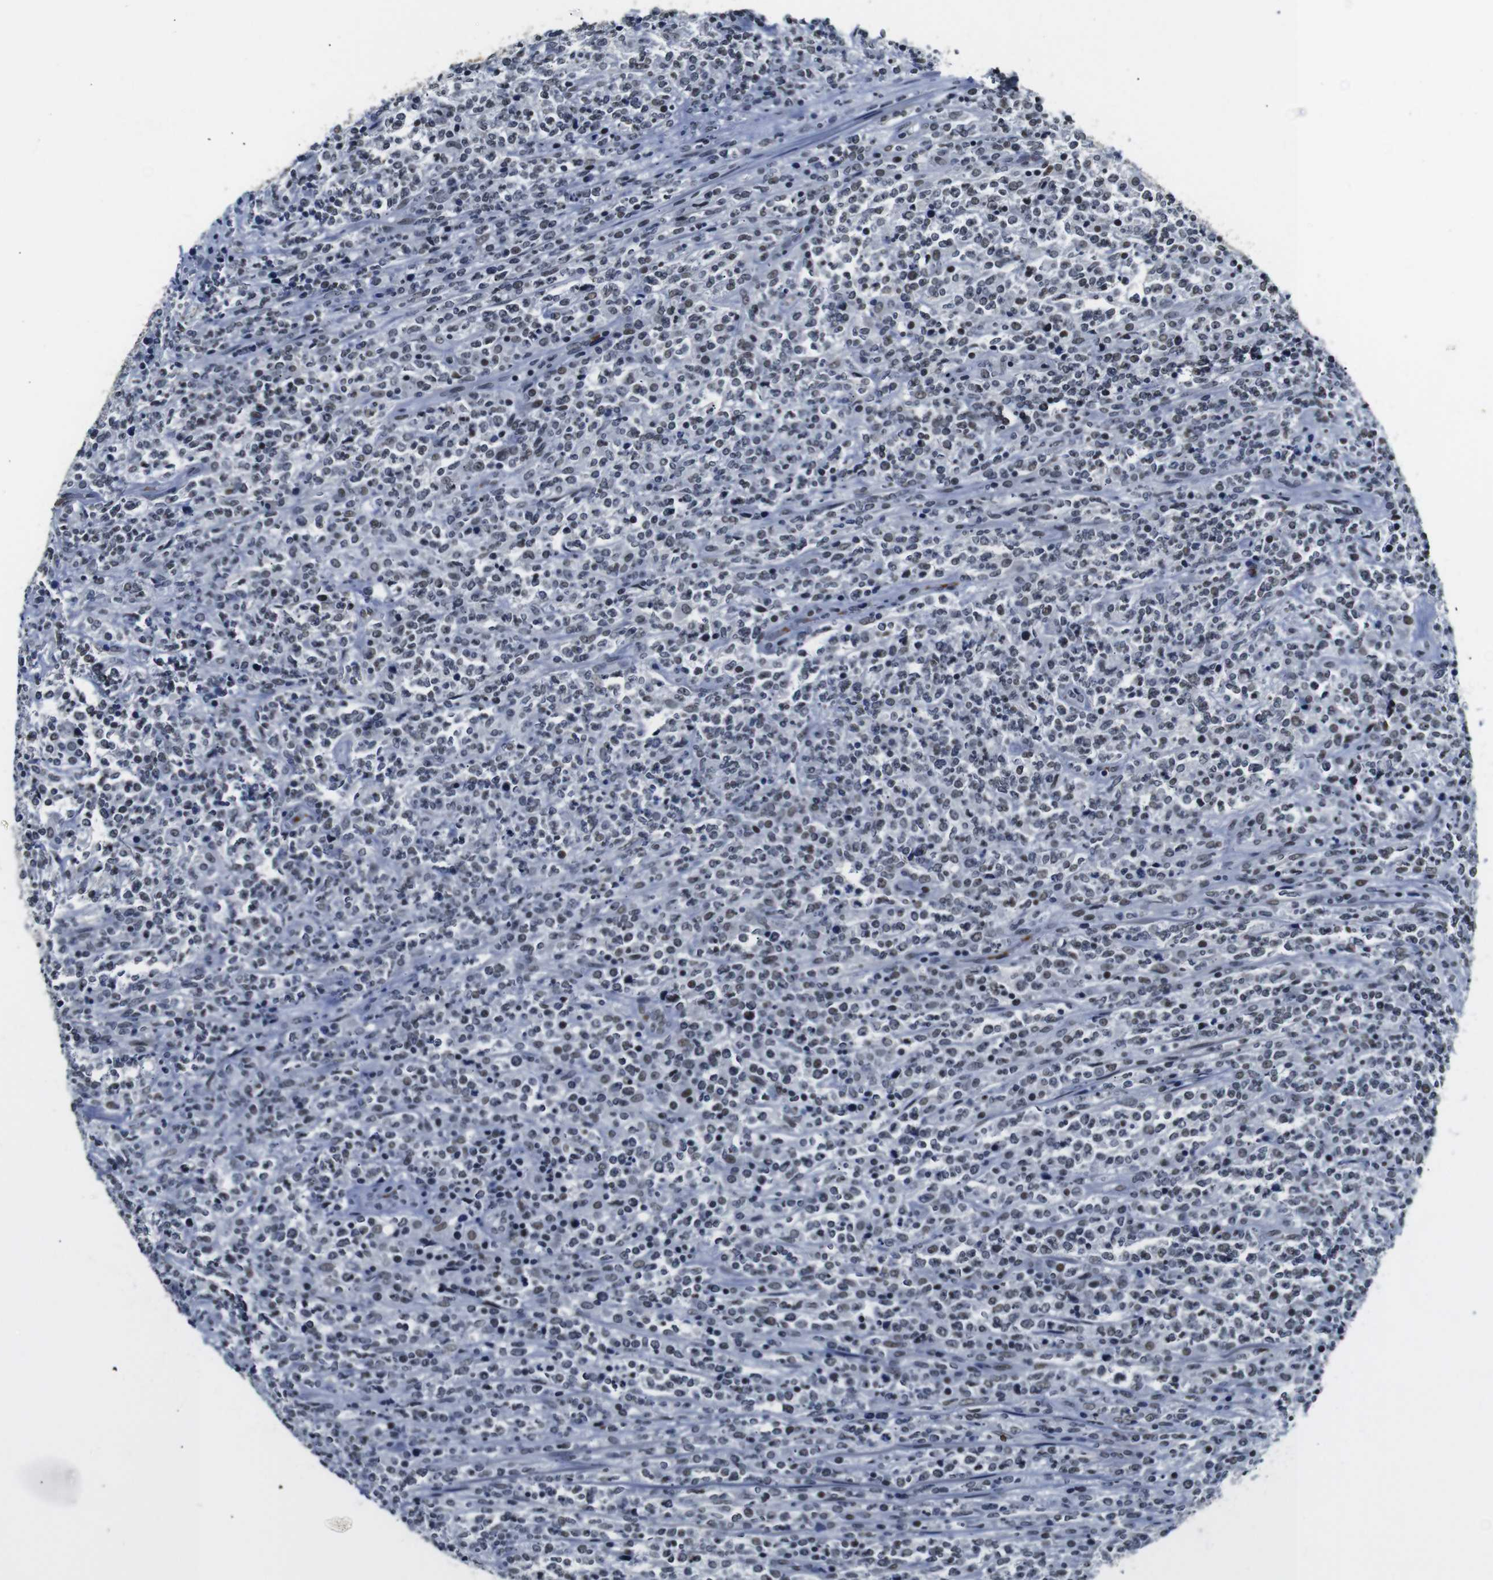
{"staining": {"intensity": "weak", "quantity": ">75%", "location": "nuclear"}, "tissue": "lymphoma", "cell_type": "Tumor cells", "image_type": "cancer", "snomed": [{"axis": "morphology", "description": "Malignant lymphoma, non-Hodgkin's type, High grade"}, {"axis": "topography", "description": "Soft tissue"}], "caption": "Weak nuclear positivity is identified in about >75% of tumor cells in high-grade malignant lymphoma, non-Hodgkin's type. (DAB (3,3'-diaminobenzidine) = brown stain, brightfield microscopy at high magnification).", "gene": "ILDR2", "patient": {"sex": "male", "age": 18}}